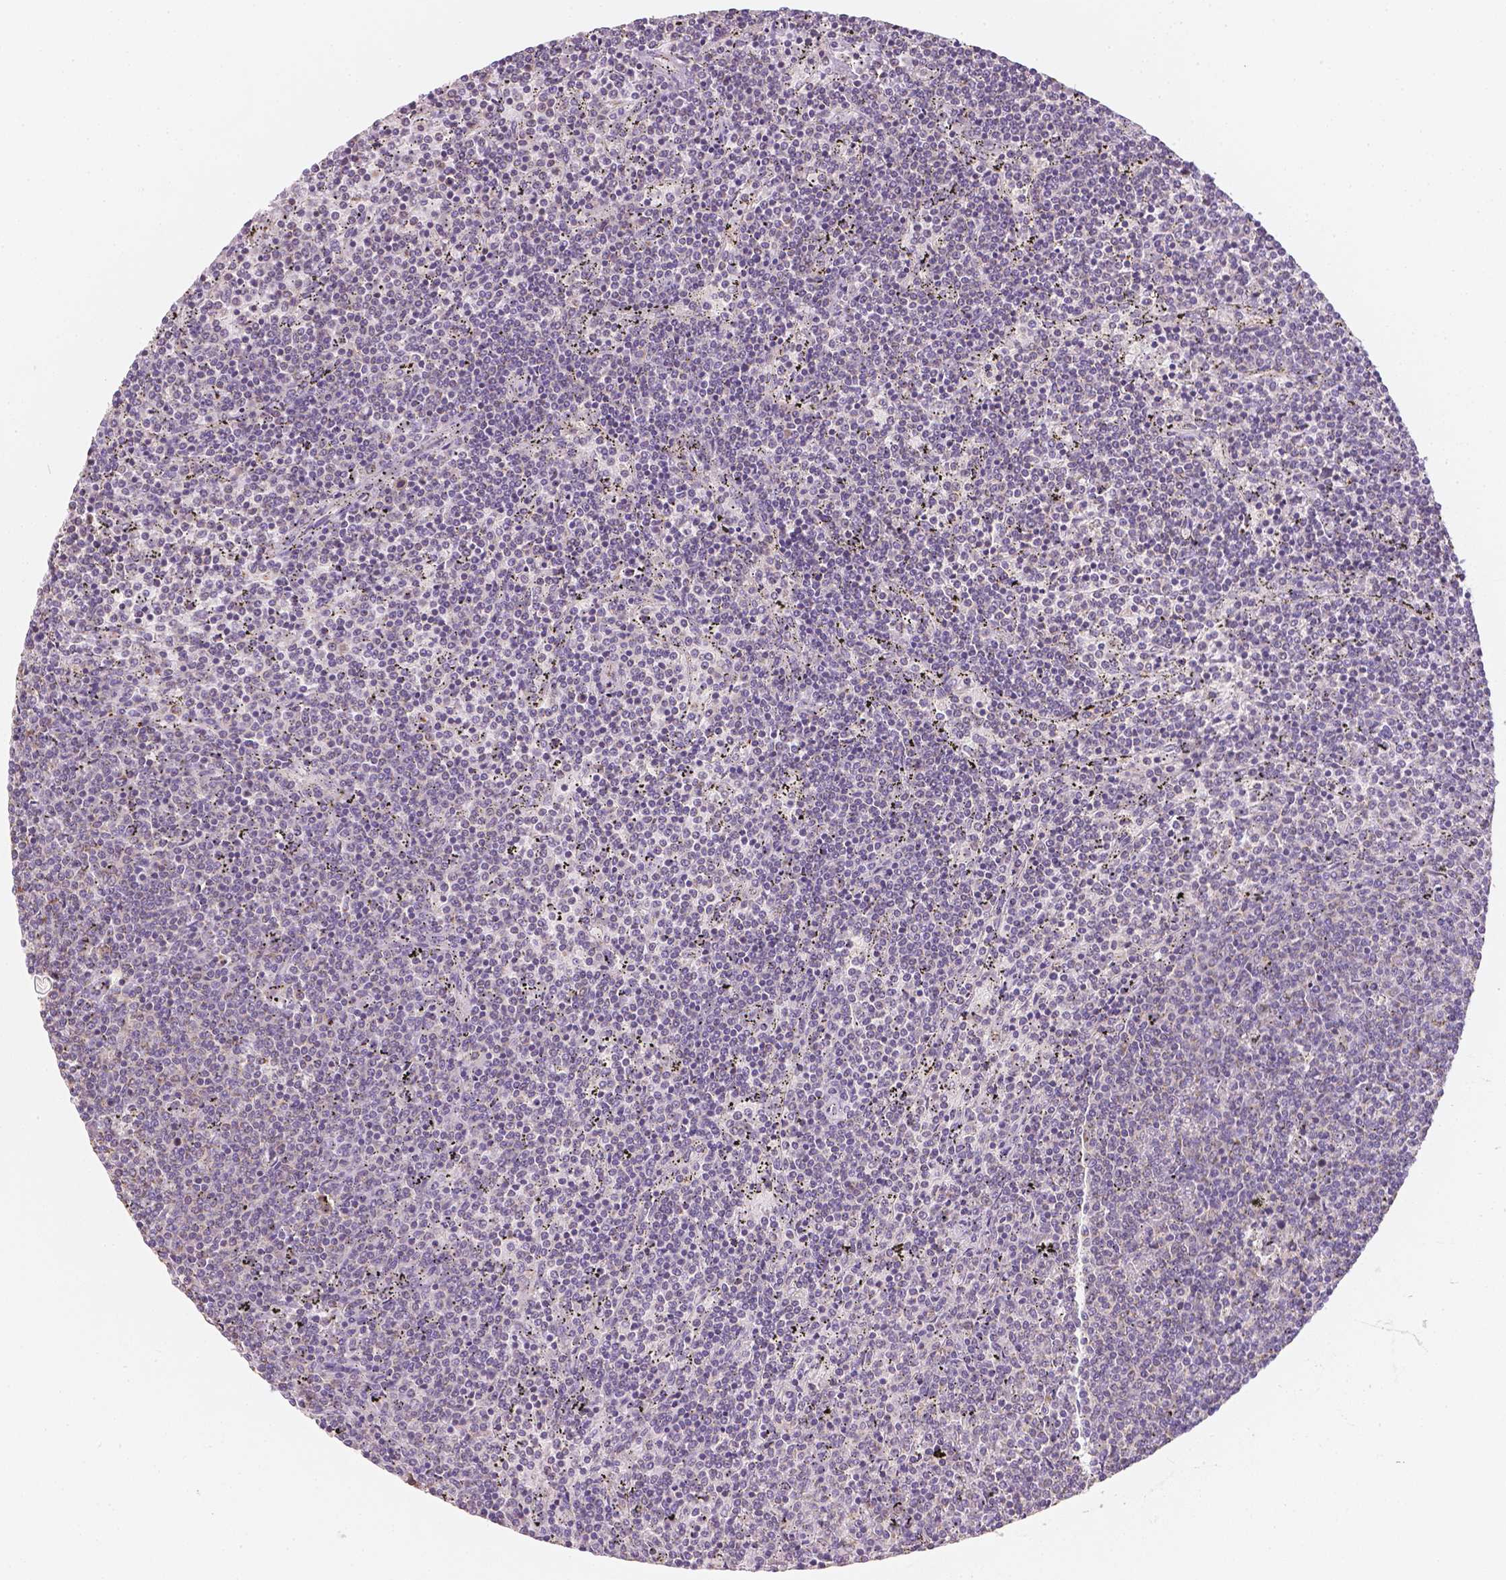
{"staining": {"intensity": "negative", "quantity": "none", "location": "none"}, "tissue": "lymphoma", "cell_type": "Tumor cells", "image_type": "cancer", "snomed": [{"axis": "morphology", "description": "Malignant lymphoma, non-Hodgkin's type, Low grade"}, {"axis": "topography", "description": "Spleen"}], "caption": "Low-grade malignant lymphoma, non-Hodgkin's type was stained to show a protein in brown. There is no significant expression in tumor cells.", "gene": "NVL", "patient": {"sex": "female", "age": 50}}